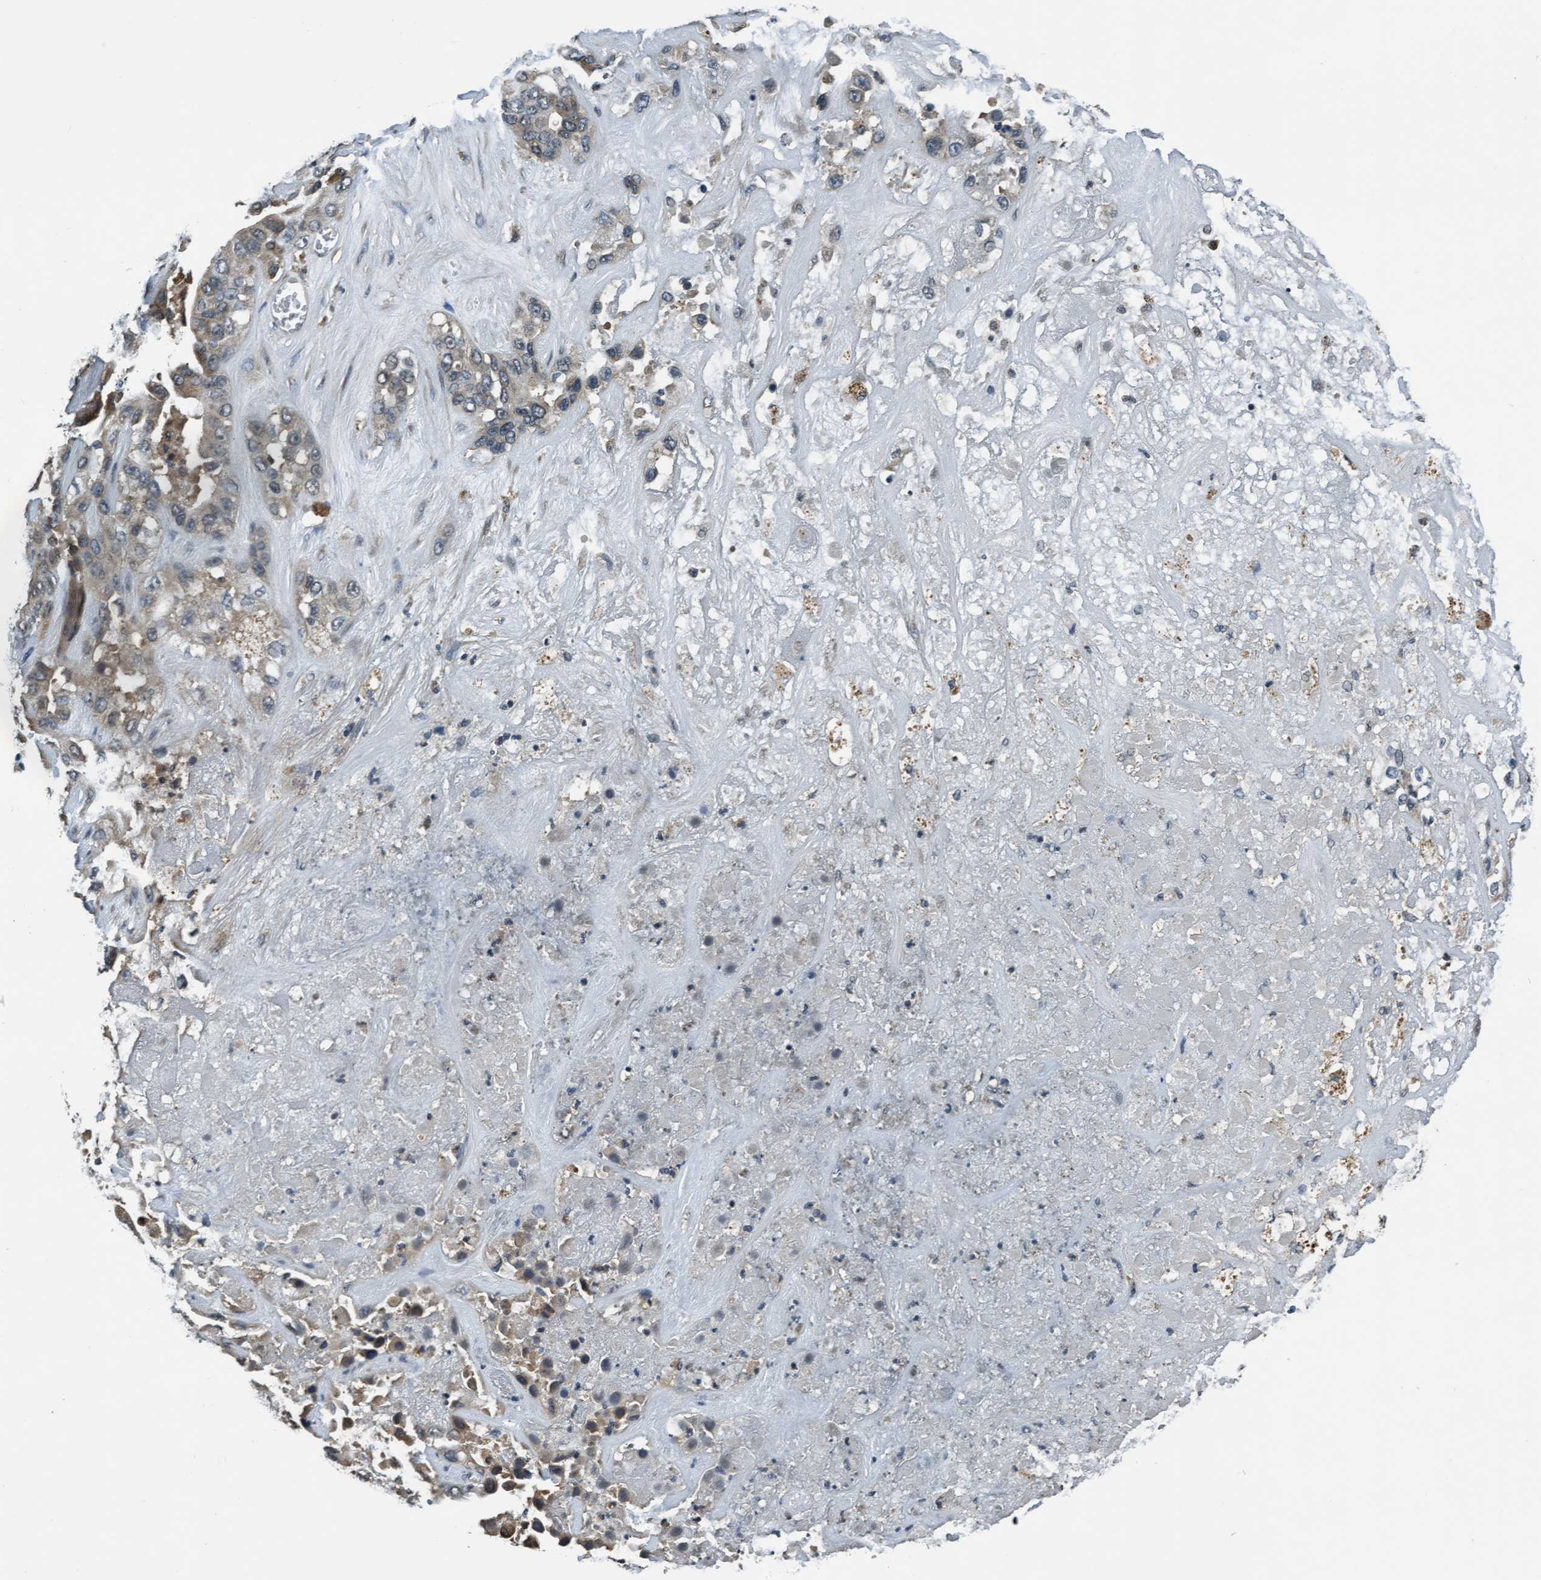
{"staining": {"intensity": "weak", "quantity": "25%-75%", "location": "cytoplasmic/membranous"}, "tissue": "liver cancer", "cell_type": "Tumor cells", "image_type": "cancer", "snomed": [{"axis": "morphology", "description": "Cholangiocarcinoma"}, {"axis": "topography", "description": "Liver"}], "caption": "Protein staining demonstrates weak cytoplasmic/membranous staining in approximately 25%-75% of tumor cells in liver cancer (cholangiocarcinoma).", "gene": "WASF1", "patient": {"sex": "female", "age": 52}}